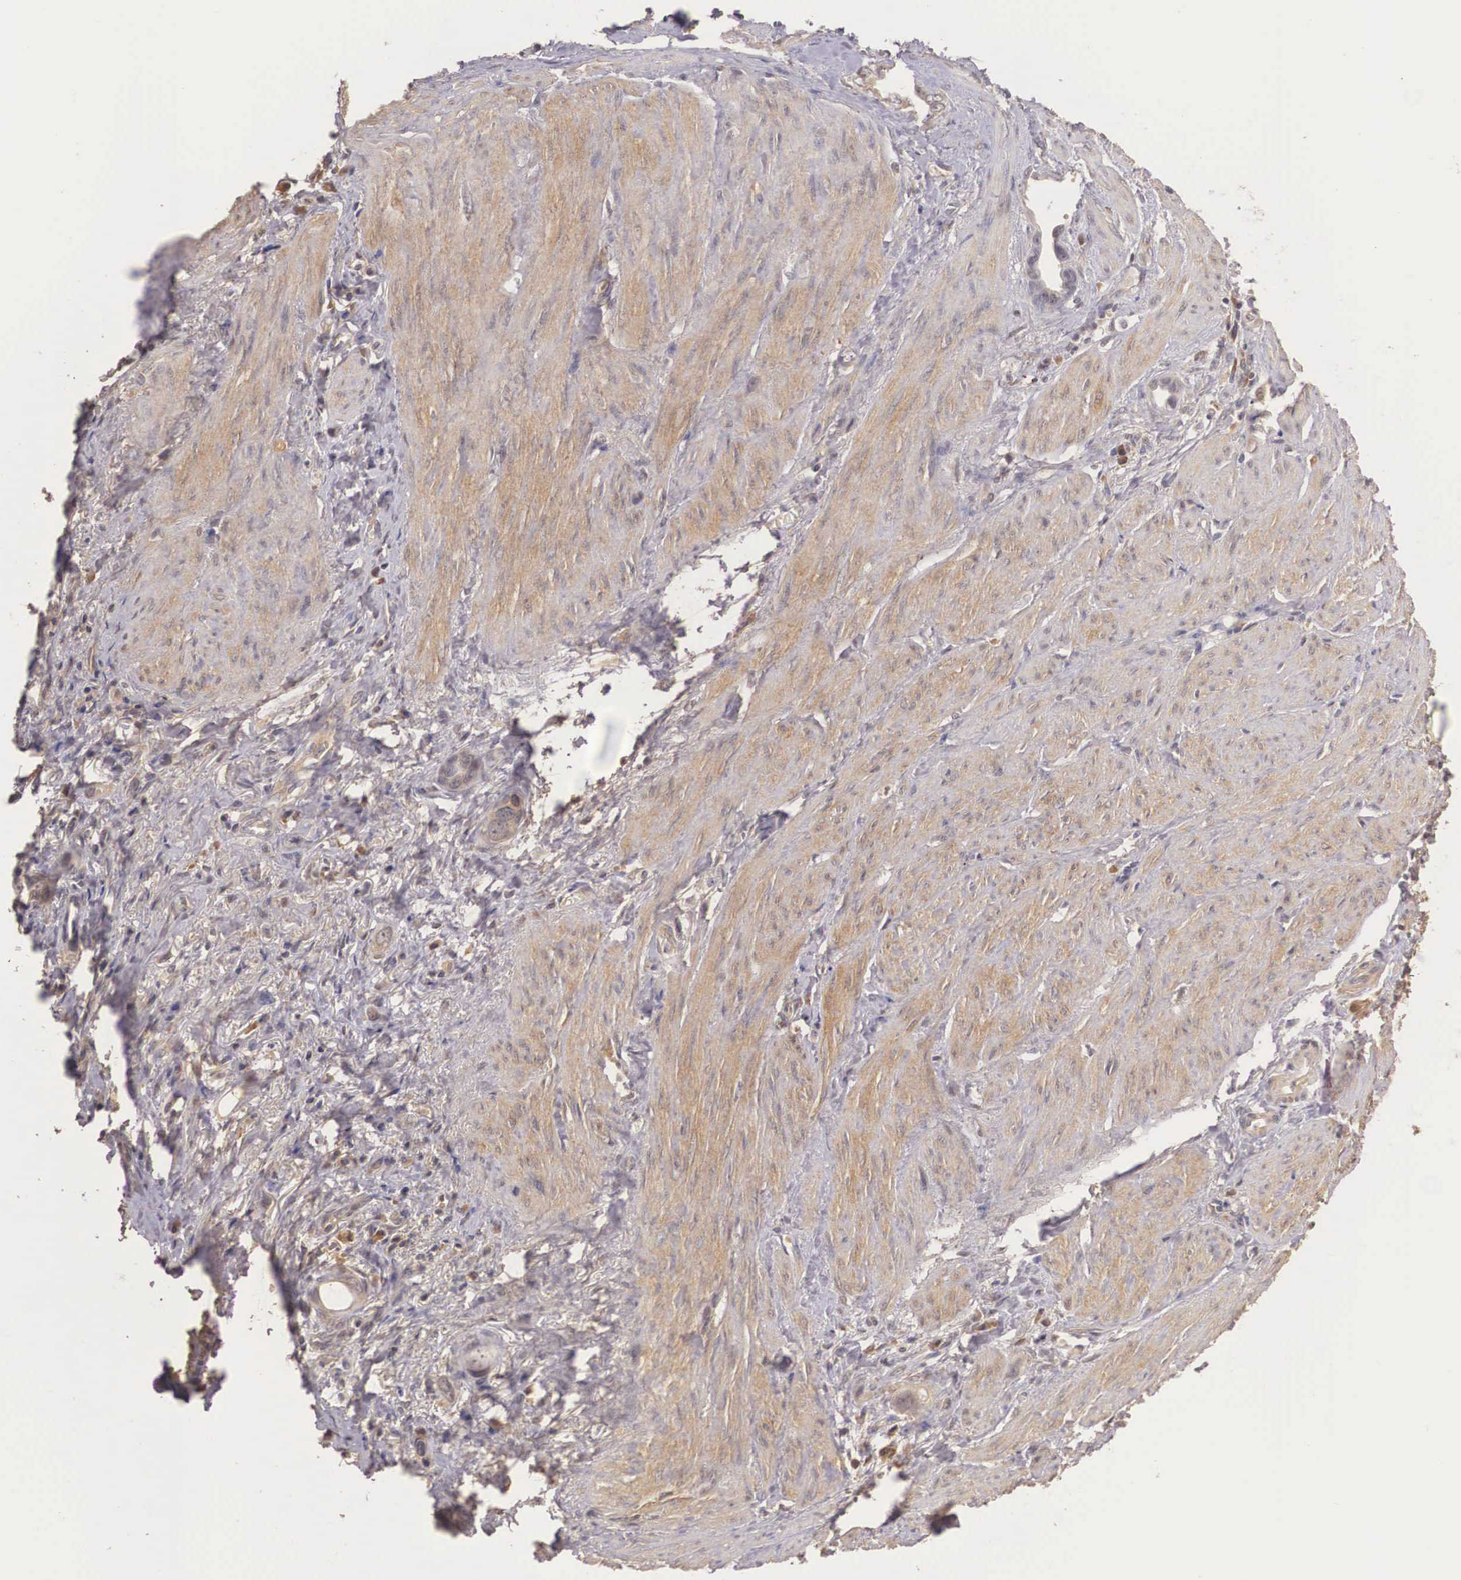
{"staining": {"intensity": "negative", "quantity": "none", "location": "none"}, "tissue": "stomach cancer", "cell_type": "Tumor cells", "image_type": "cancer", "snomed": [{"axis": "morphology", "description": "Adenocarcinoma, NOS"}, {"axis": "topography", "description": "Stomach"}], "caption": "High power microscopy histopathology image of an immunohistochemistry (IHC) photomicrograph of stomach adenocarcinoma, revealing no significant staining in tumor cells. (Brightfield microscopy of DAB immunohistochemistry at high magnification).", "gene": "BCL6", "patient": {"sex": "male", "age": 78}}